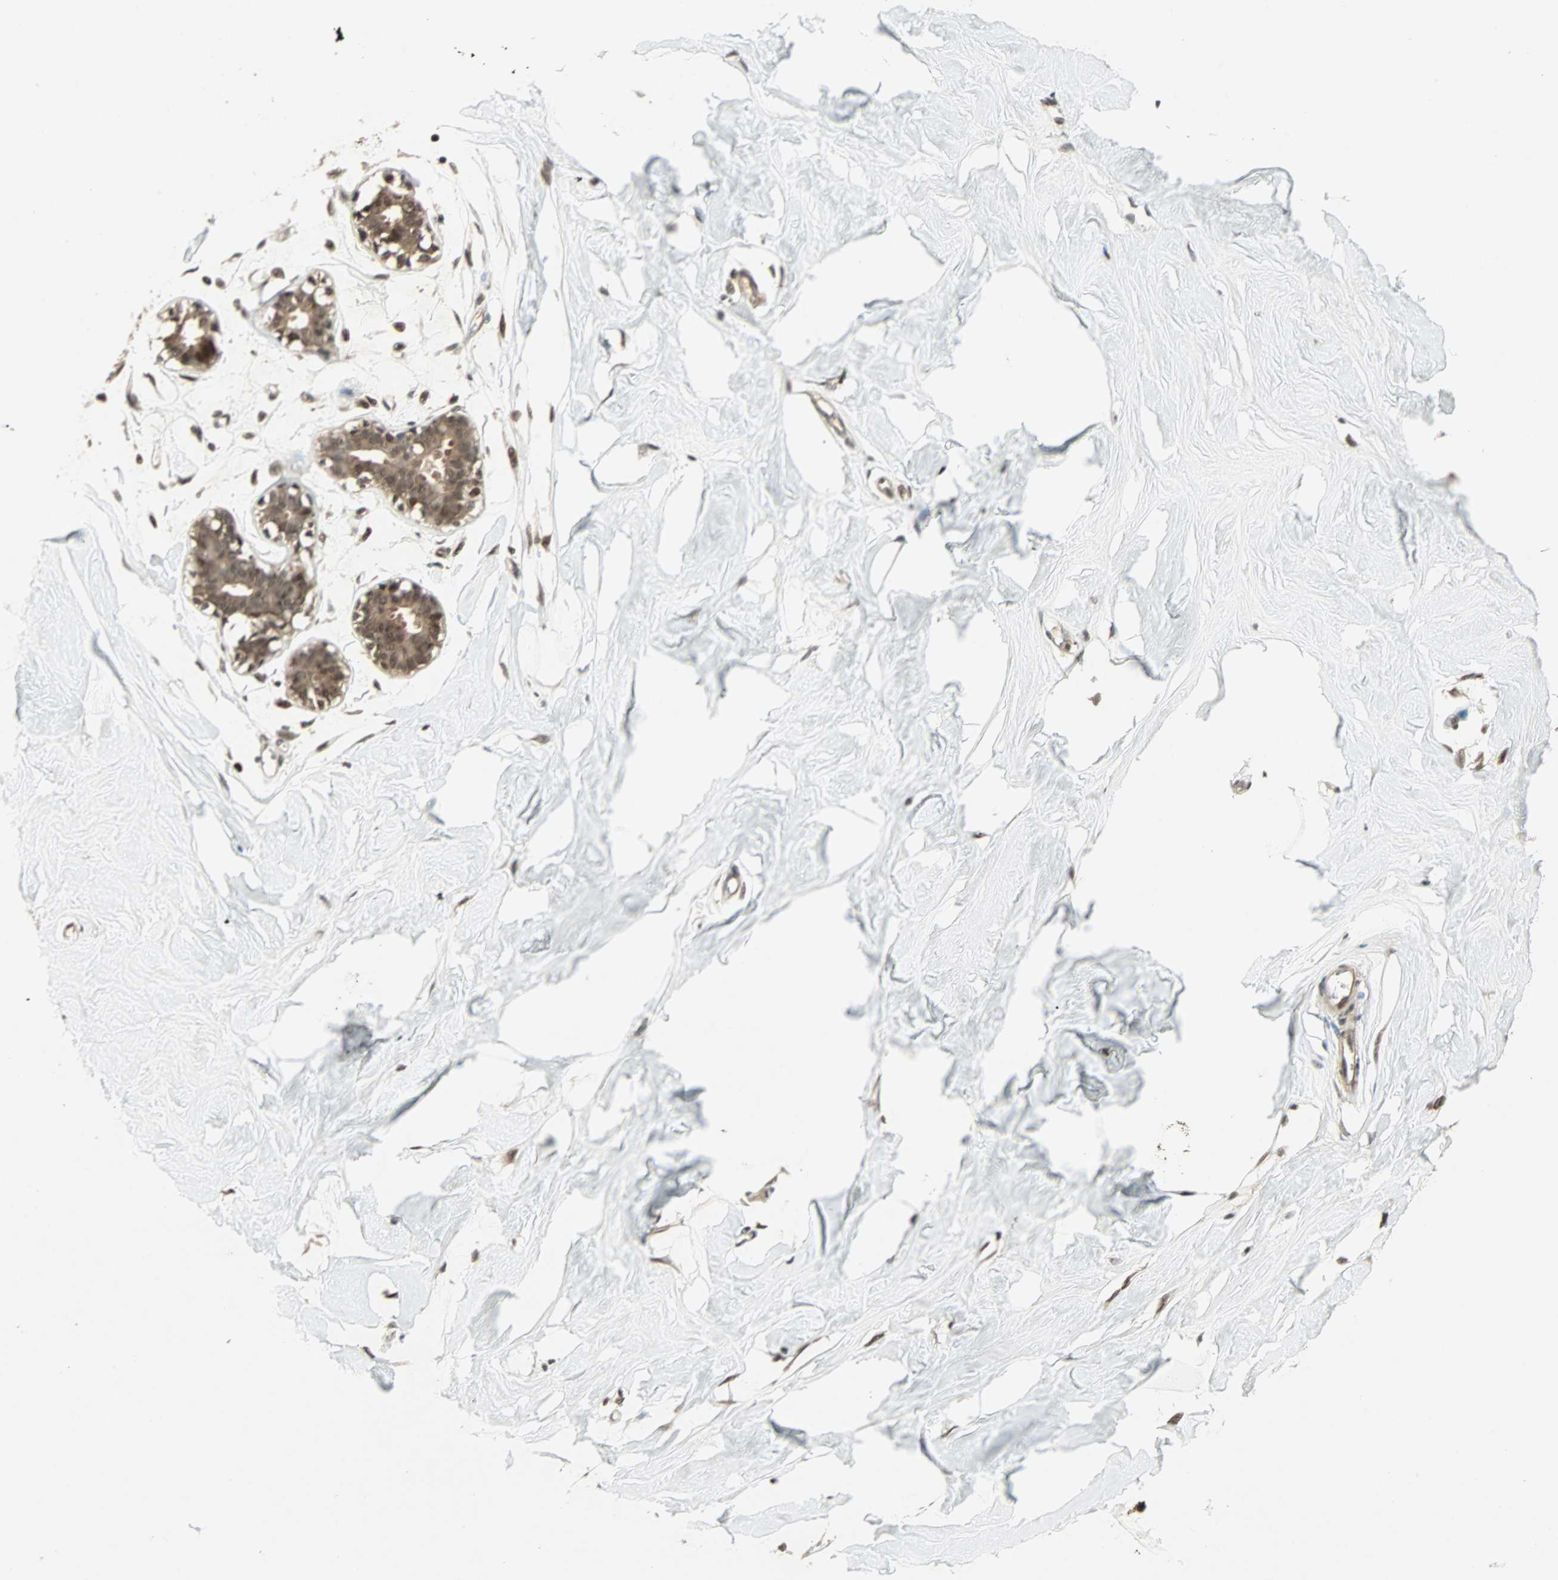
{"staining": {"intensity": "moderate", "quantity": ">75%", "location": "cytoplasmic/membranous,nuclear"}, "tissue": "breast", "cell_type": "Adipocytes", "image_type": "normal", "snomed": [{"axis": "morphology", "description": "Normal tissue, NOS"}, {"axis": "topography", "description": "Breast"}, {"axis": "topography", "description": "Soft tissue"}], "caption": "Protein positivity by immunohistochemistry (IHC) displays moderate cytoplasmic/membranous,nuclear expression in approximately >75% of adipocytes in normal breast.", "gene": "ZNF701", "patient": {"sex": "female", "age": 25}}